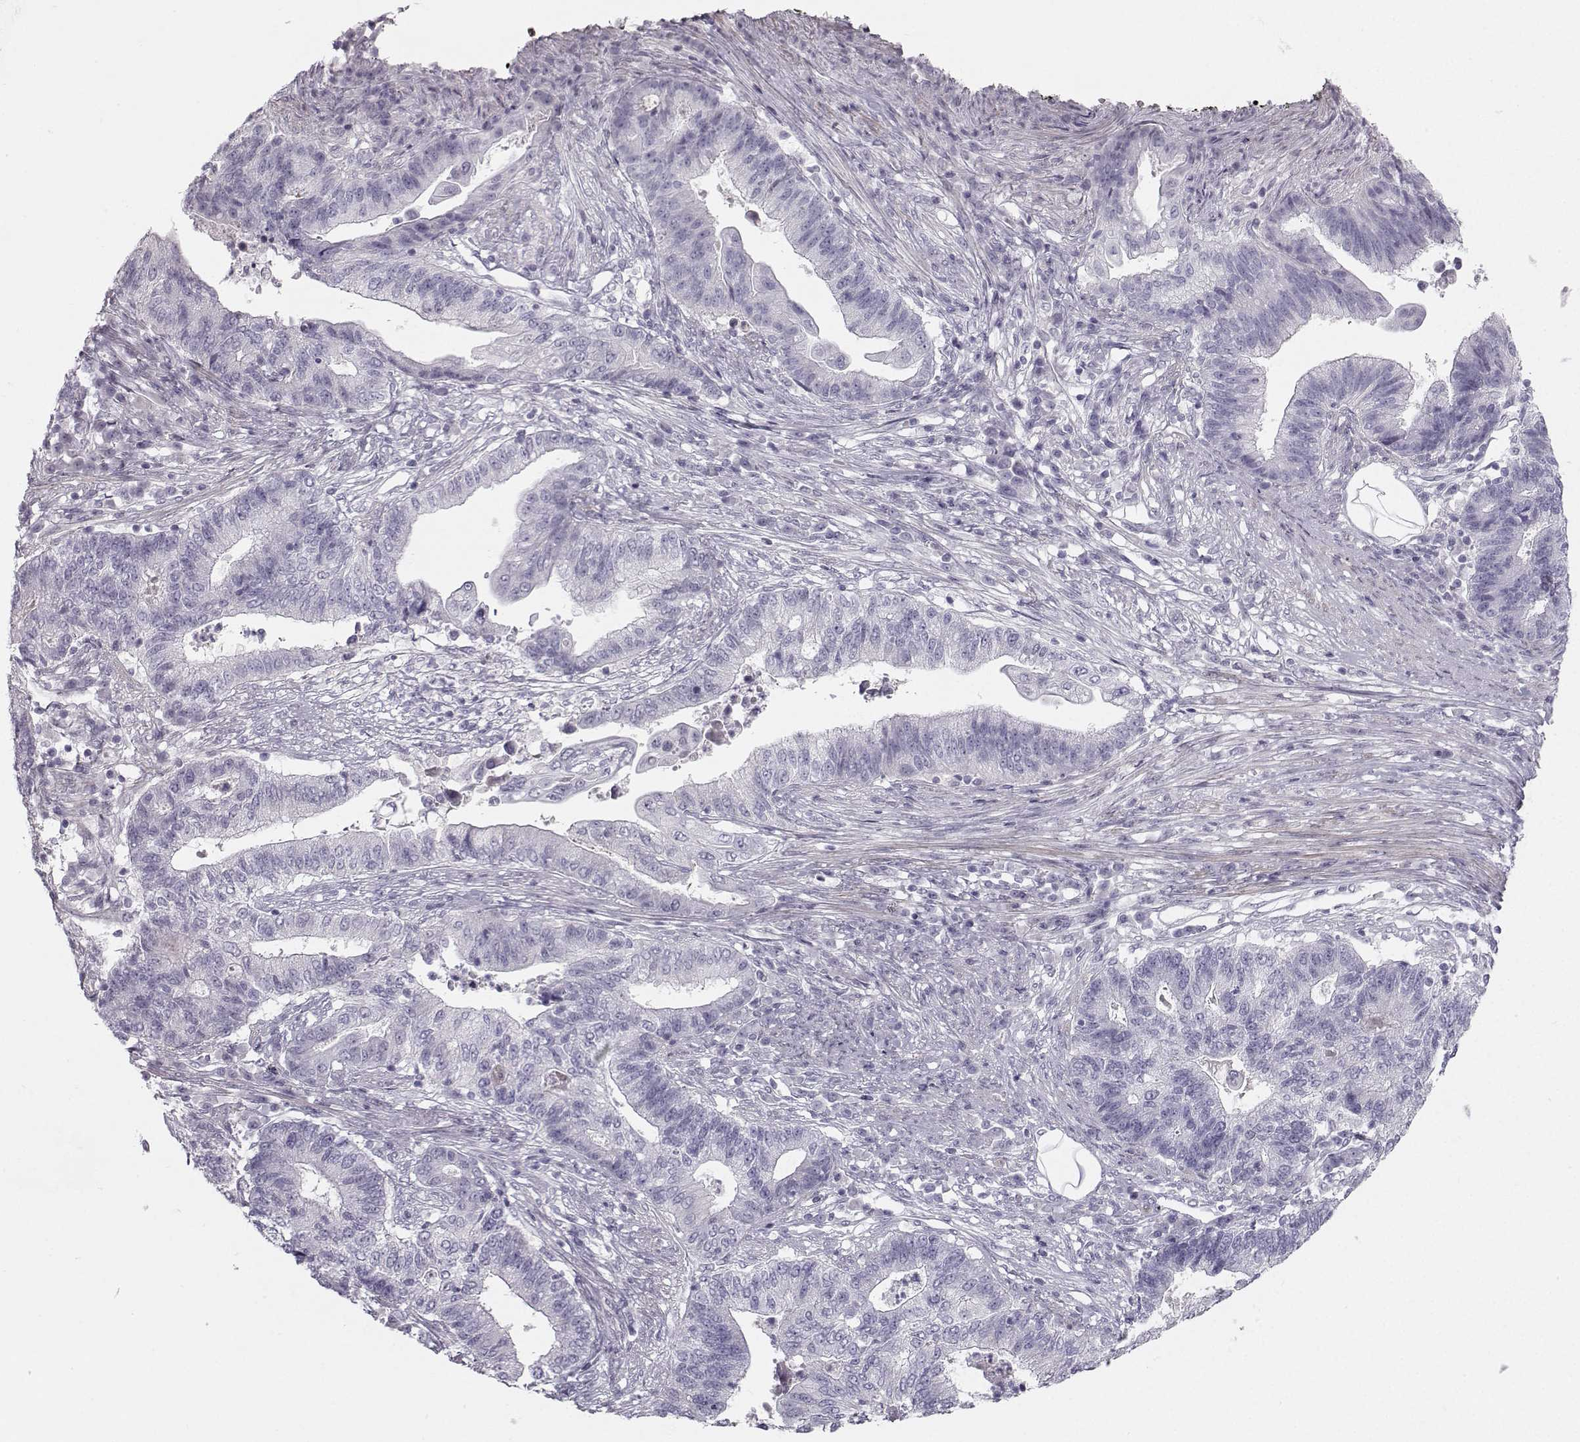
{"staining": {"intensity": "negative", "quantity": "none", "location": "none"}, "tissue": "endometrial cancer", "cell_type": "Tumor cells", "image_type": "cancer", "snomed": [{"axis": "morphology", "description": "Adenocarcinoma, NOS"}, {"axis": "topography", "description": "Uterus"}, {"axis": "topography", "description": "Endometrium"}], "caption": "The photomicrograph reveals no staining of tumor cells in adenocarcinoma (endometrial).", "gene": "CASR", "patient": {"sex": "female", "age": 54}}